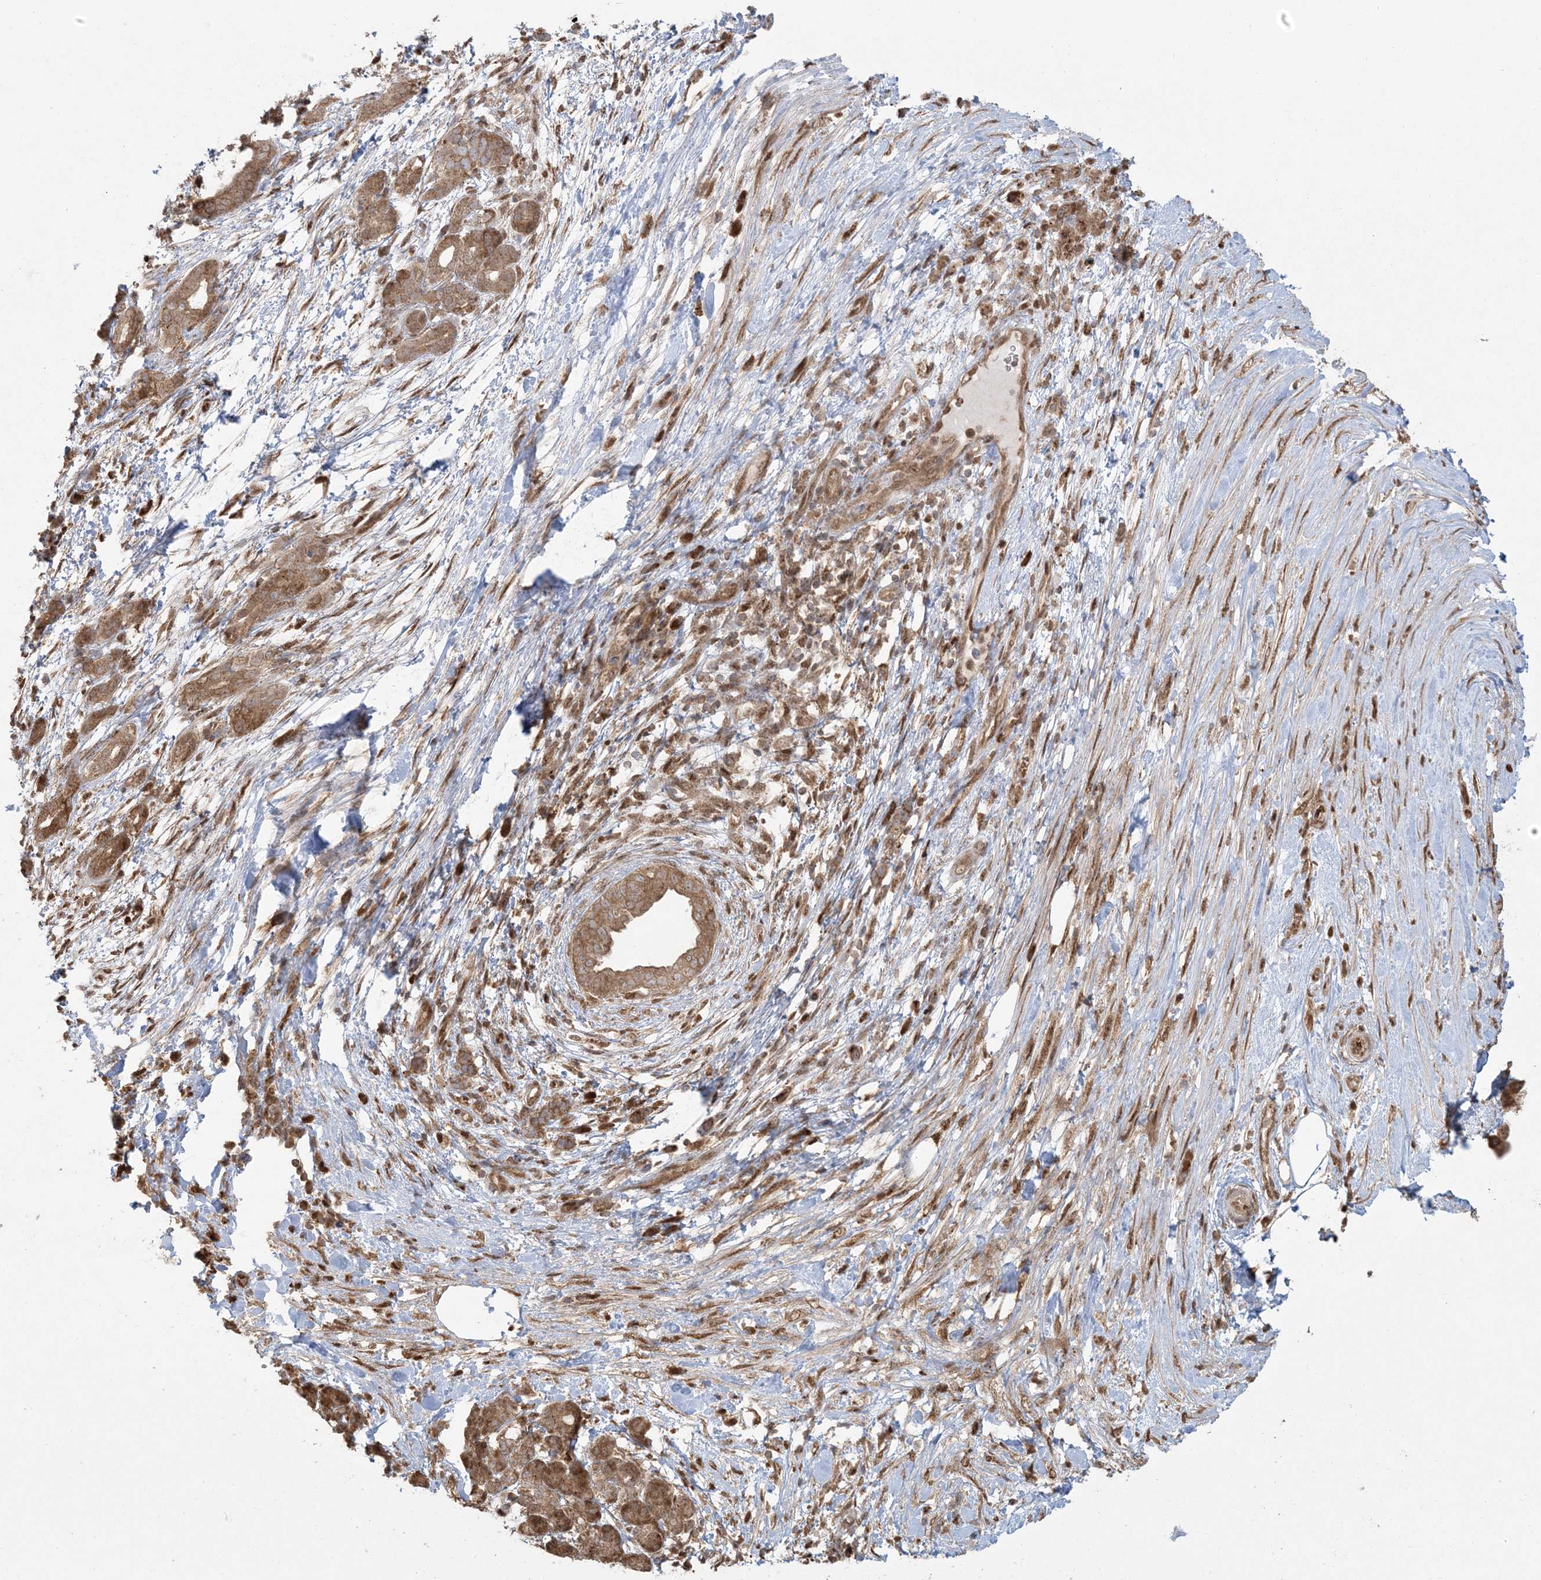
{"staining": {"intensity": "moderate", "quantity": ">75%", "location": "cytoplasmic/membranous"}, "tissue": "pancreatic cancer", "cell_type": "Tumor cells", "image_type": "cancer", "snomed": [{"axis": "morphology", "description": "Adenocarcinoma, NOS"}, {"axis": "topography", "description": "Pancreas"}], "caption": "Moderate cytoplasmic/membranous positivity is identified in about >75% of tumor cells in adenocarcinoma (pancreatic).", "gene": "ABCF3", "patient": {"sex": "female", "age": 55}}